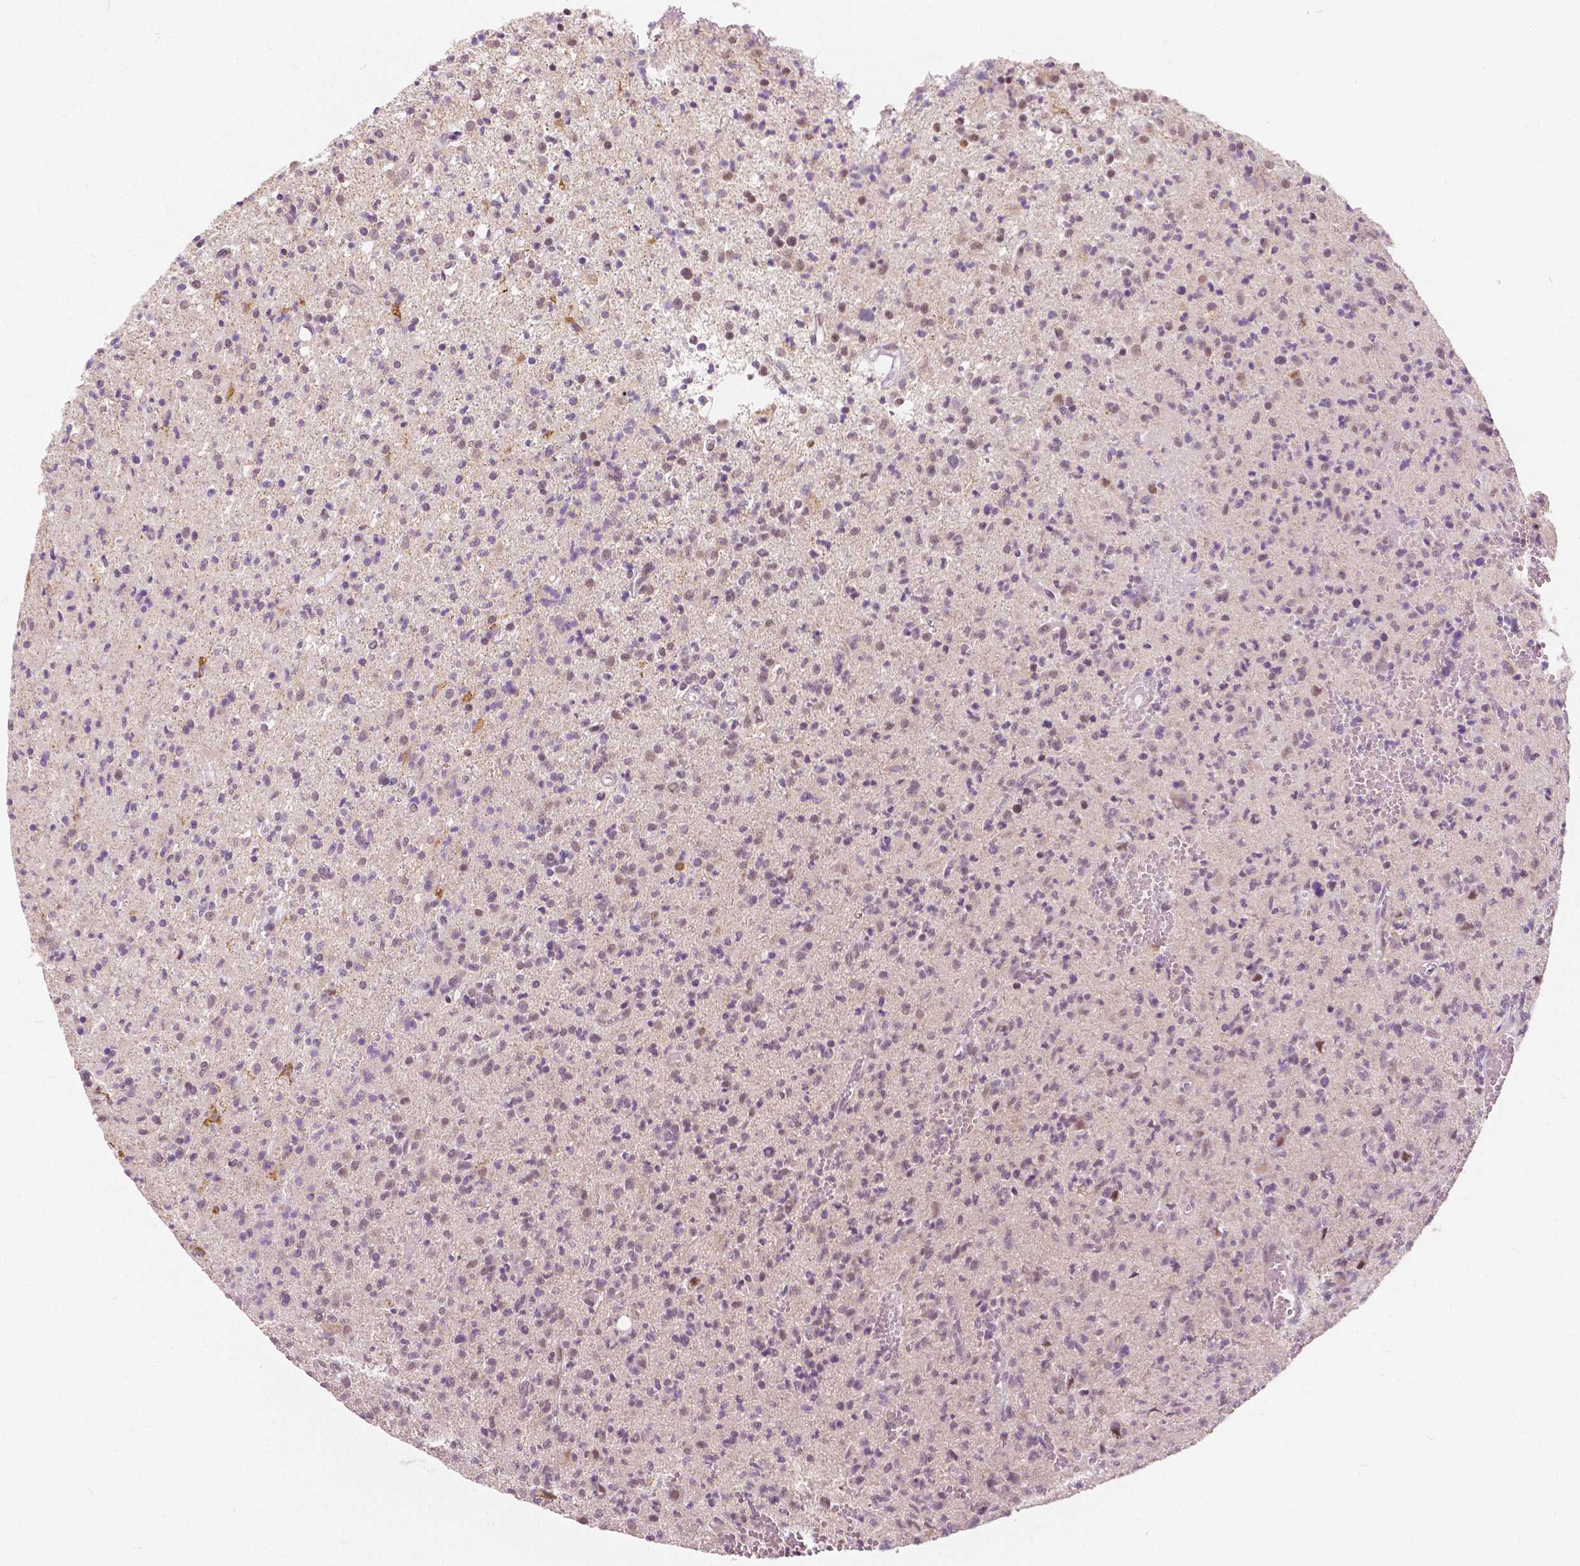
{"staining": {"intensity": "negative", "quantity": "none", "location": "none"}, "tissue": "glioma", "cell_type": "Tumor cells", "image_type": "cancer", "snomed": [{"axis": "morphology", "description": "Glioma, malignant, Low grade"}, {"axis": "topography", "description": "Brain"}], "caption": "Micrograph shows no protein expression in tumor cells of low-grade glioma (malignant) tissue. (Stains: DAB (3,3'-diaminobenzidine) immunohistochemistry (IHC) with hematoxylin counter stain, Microscopy: brightfield microscopy at high magnification).", "gene": "DLX6", "patient": {"sex": "male", "age": 64}}